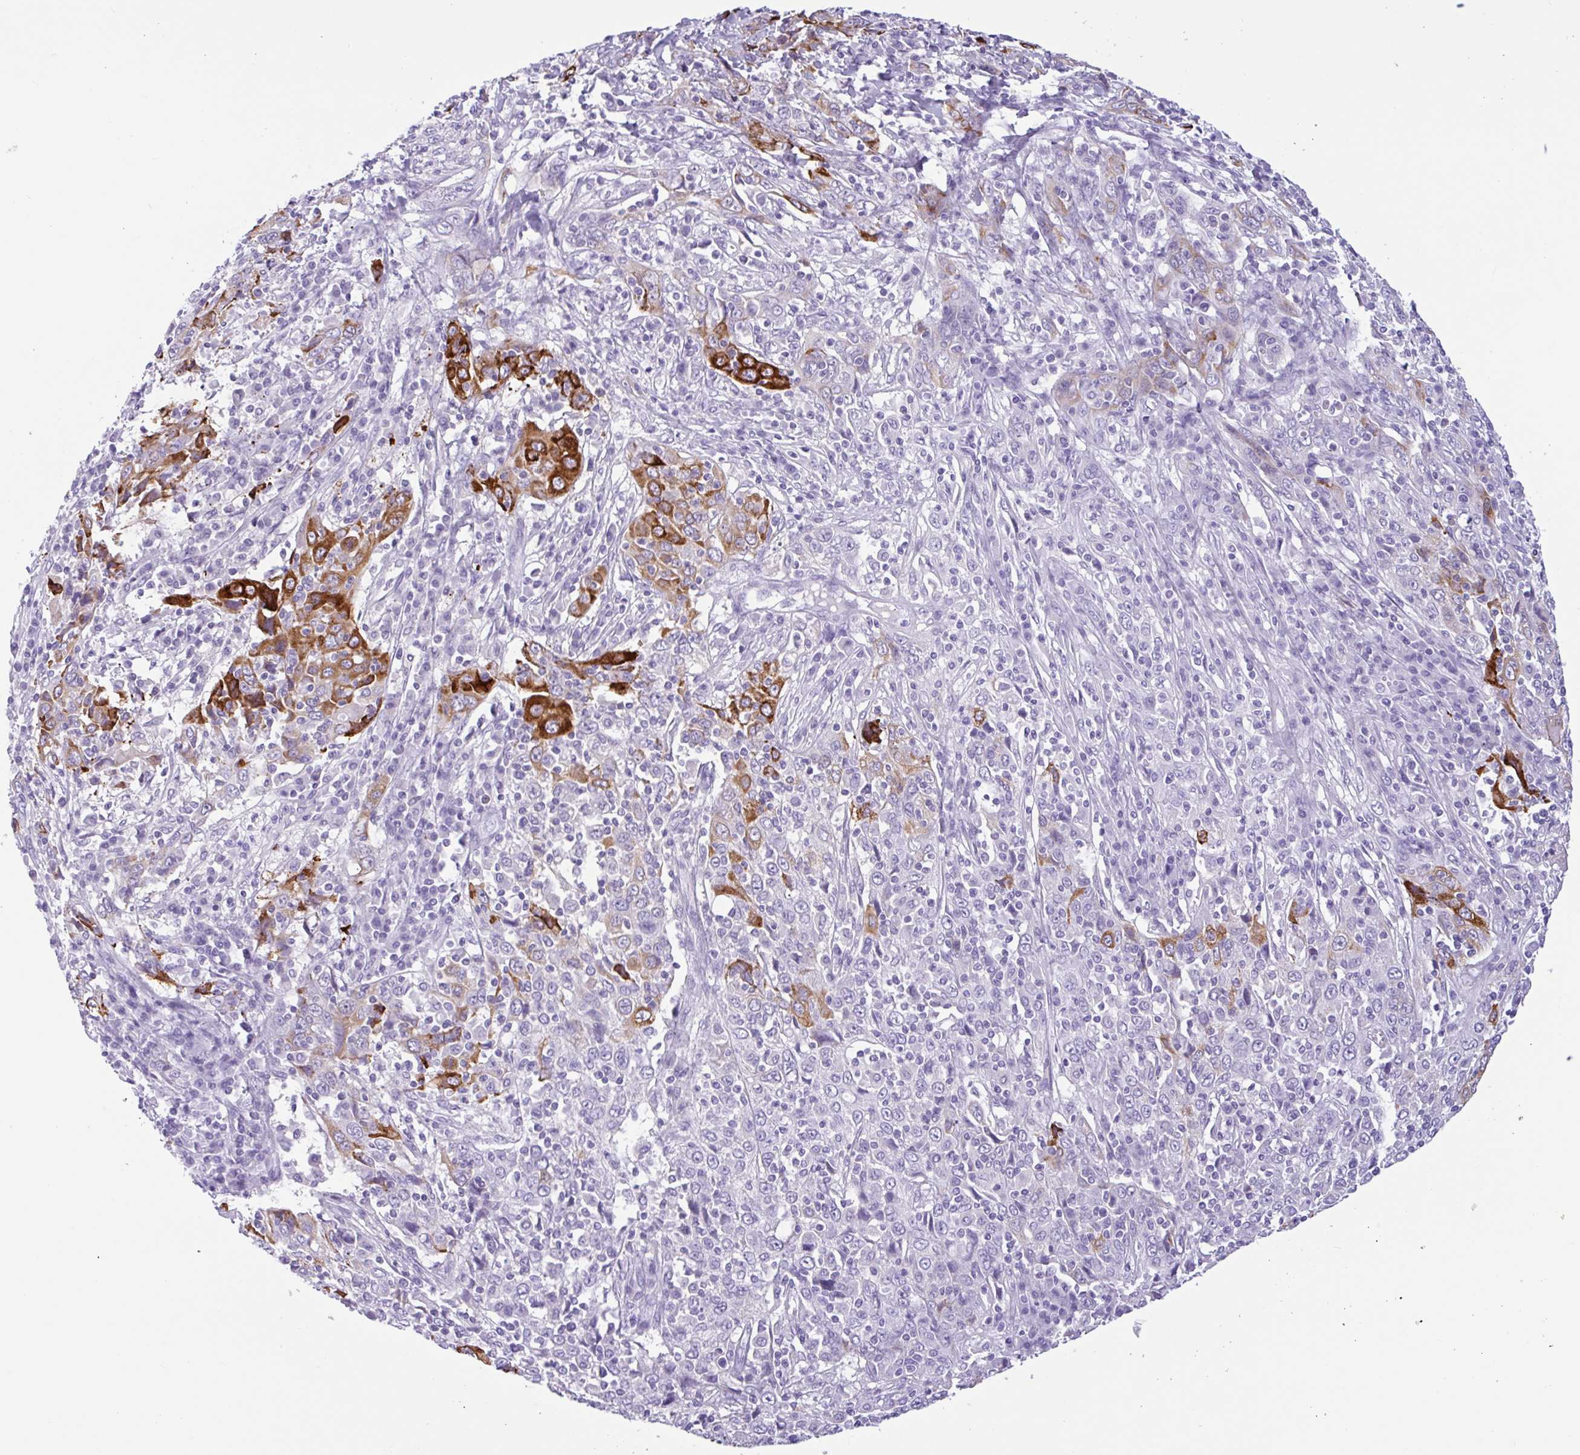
{"staining": {"intensity": "strong", "quantity": "<25%", "location": "cytoplasmic/membranous"}, "tissue": "cervical cancer", "cell_type": "Tumor cells", "image_type": "cancer", "snomed": [{"axis": "morphology", "description": "Squamous cell carcinoma, NOS"}, {"axis": "topography", "description": "Cervix"}], "caption": "Tumor cells show medium levels of strong cytoplasmic/membranous positivity in about <25% of cells in human cervical squamous cell carcinoma.", "gene": "CTSE", "patient": {"sex": "female", "age": 46}}